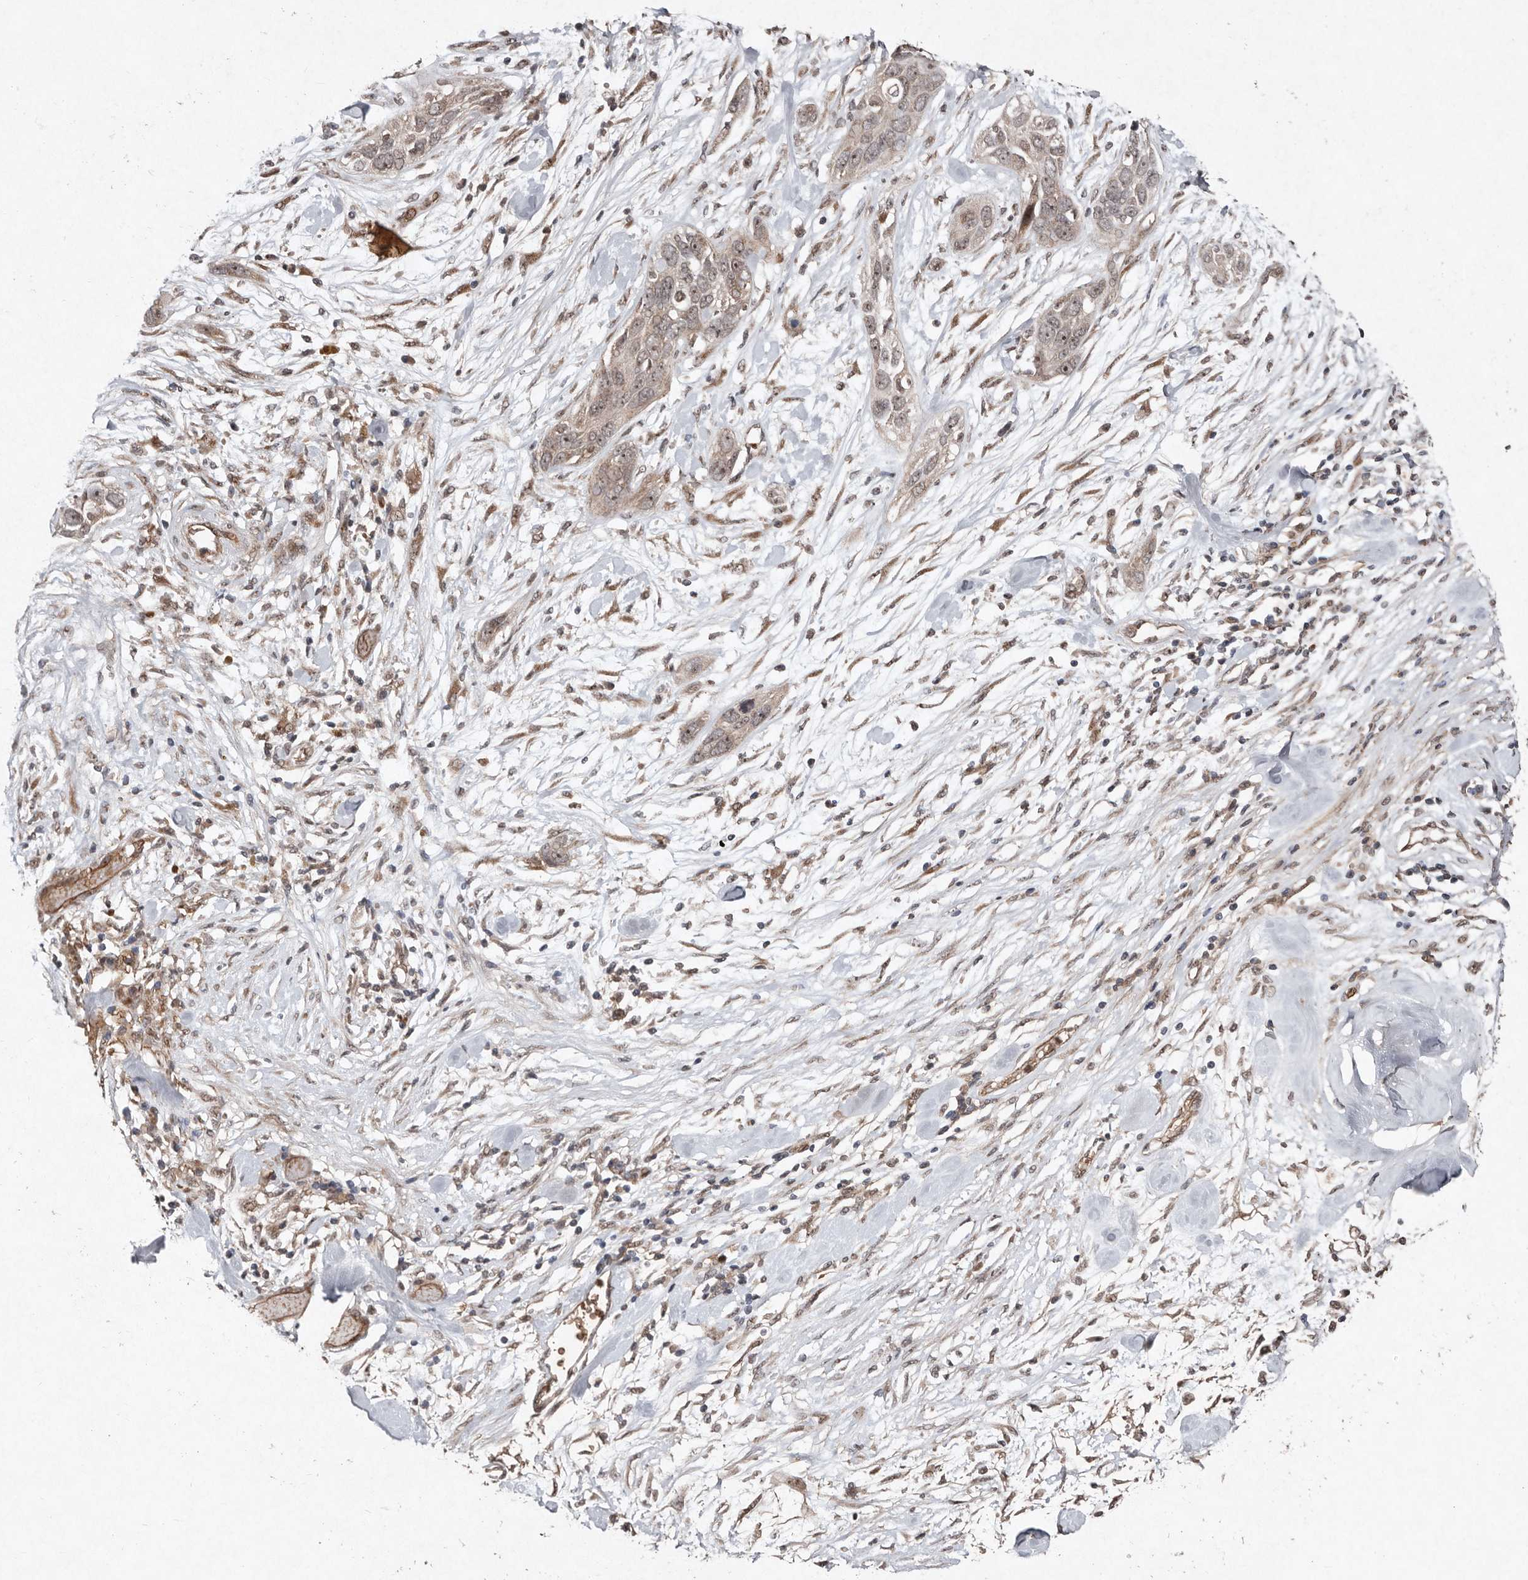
{"staining": {"intensity": "weak", "quantity": ">75%", "location": "nuclear"}, "tissue": "pancreatic cancer", "cell_type": "Tumor cells", "image_type": "cancer", "snomed": [{"axis": "morphology", "description": "Adenocarcinoma, NOS"}, {"axis": "topography", "description": "Pancreas"}], "caption": "Immunohistochemistry (DAB (3,3'-diaminobenzidine)) staining of pancreatic cancer shows weak nuclear protein positivity in approximately >75% of tumor cells.", "gene": "DIP2C", "patient": {"sex": "female", "age": 60}}